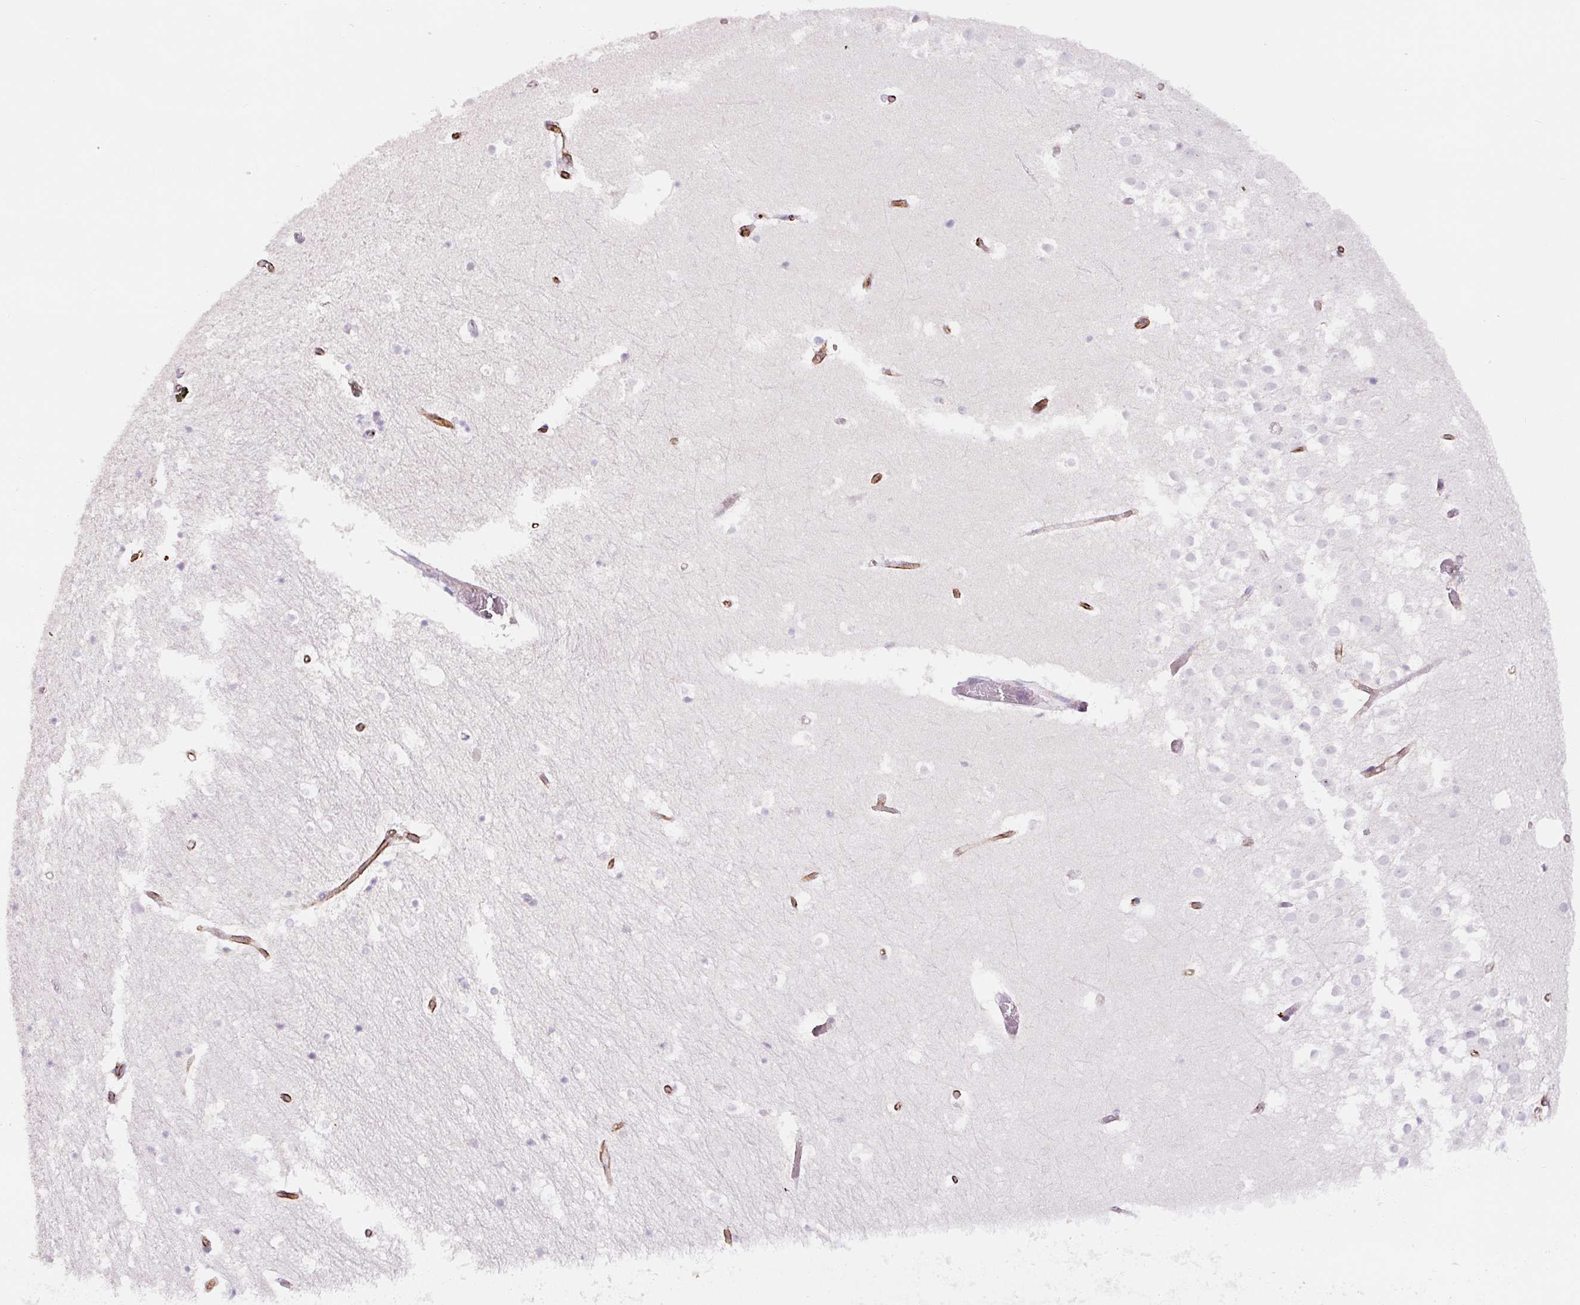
{"staining": {"intensity": "negative", "quantity": "none", "location": "none"}, "tissue": "hippocampus", "cell_type": "Glial cells", "image_type": "normal", "snomed": [{"axis": "morphology", "description": "Normal tissue, NOS"}, {"axis": "topography", "description": "Hippocampus"}], "caption": "An immunohistochemistry micrograph of benign hippocampus is shown. There is no staining in glial cells of hippocampus.", "gene": "NES", "patient": {"sex": "female", "age": 52}}